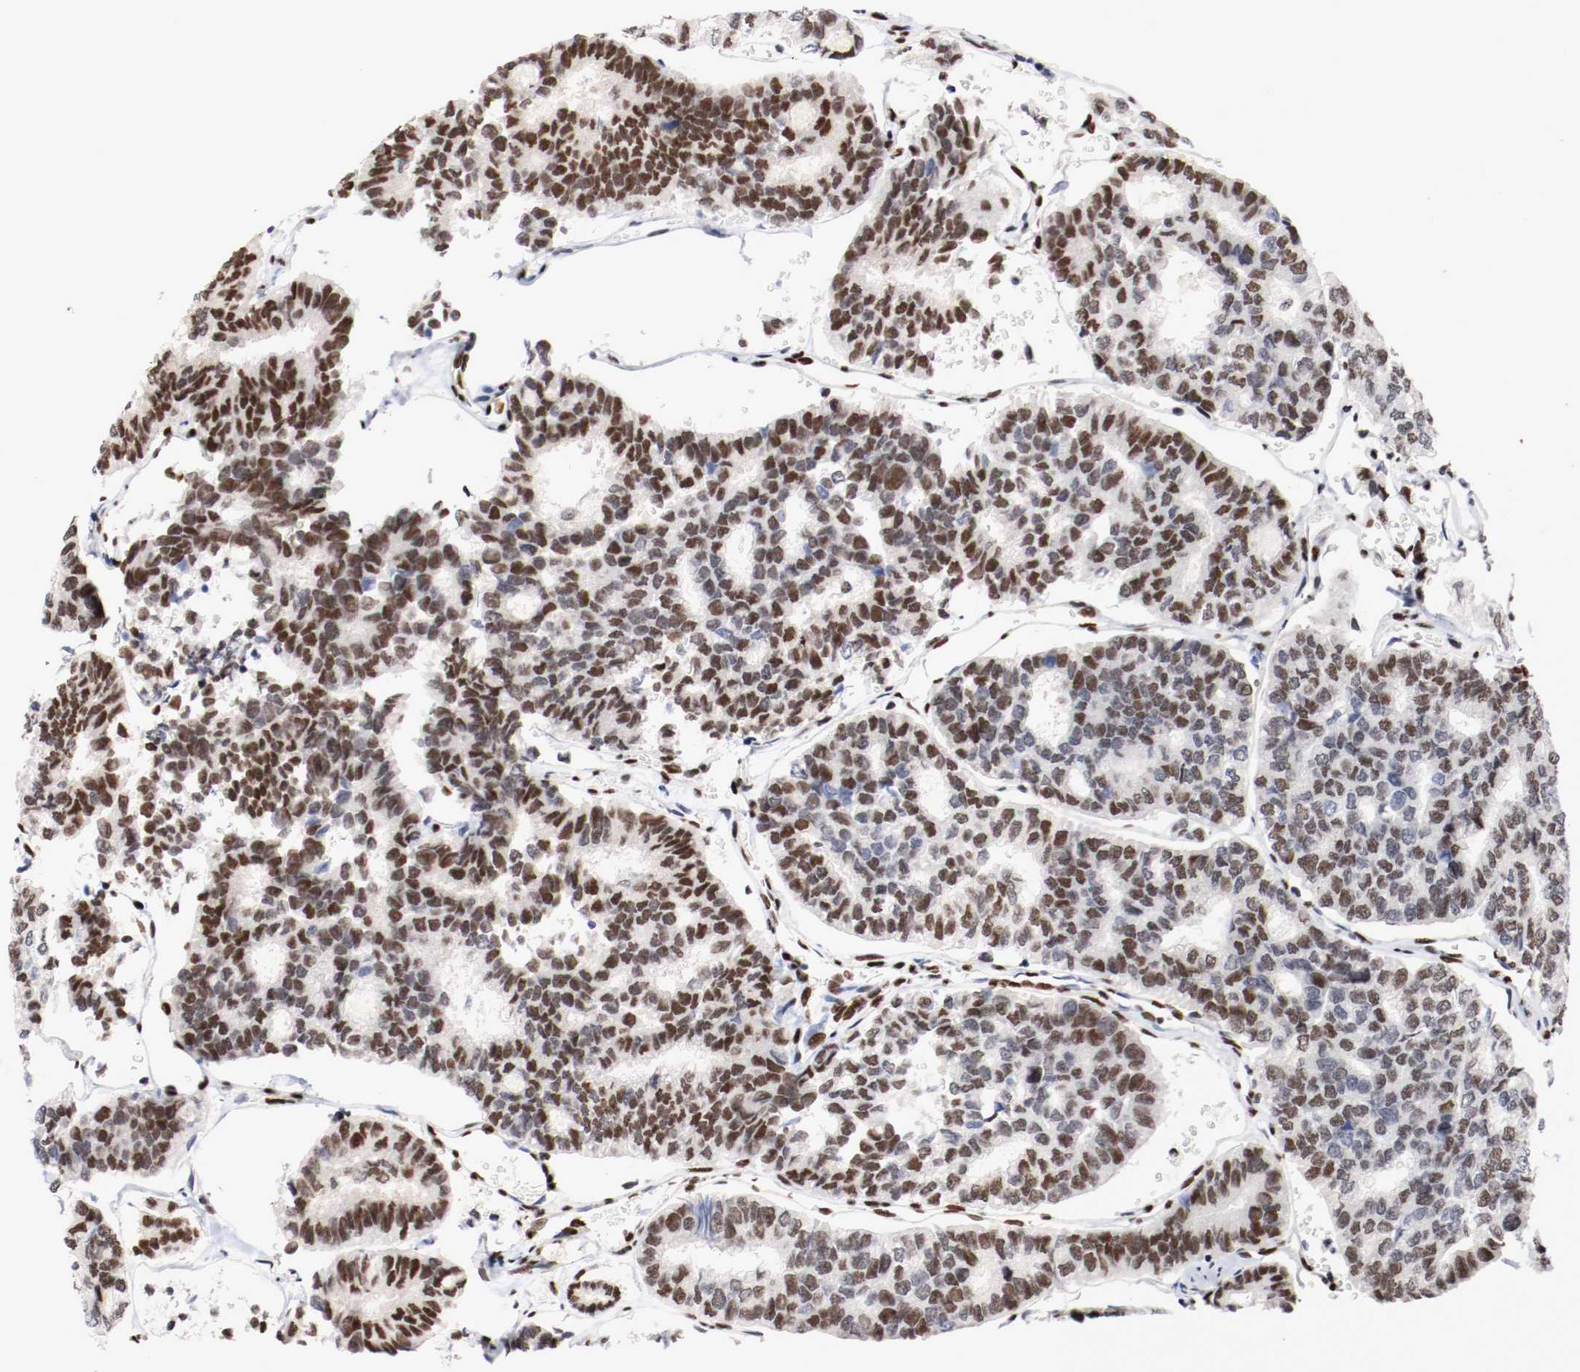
{"staining": {"intensity": "moderate", "quantity": ">75%", "location": "nuclear"}, "tissue": "thyroid cancer", "cell_type": "Tumor cells", "image_type": "cancer", "snomed": [{"axis": "morphology", "description": "Papillary adenocarcinoma, NOS"}, {"axis": "topography", "description": "Thyroid gland"}], "caption": "Moderate nuclear staining for a protein is present in approximately >75% of tumor cells of thyroid papillary adenocarcinoma using immunohistochemistry.", "gene": "MEF2D", "patient": {"sex": "female", "age": 35}}